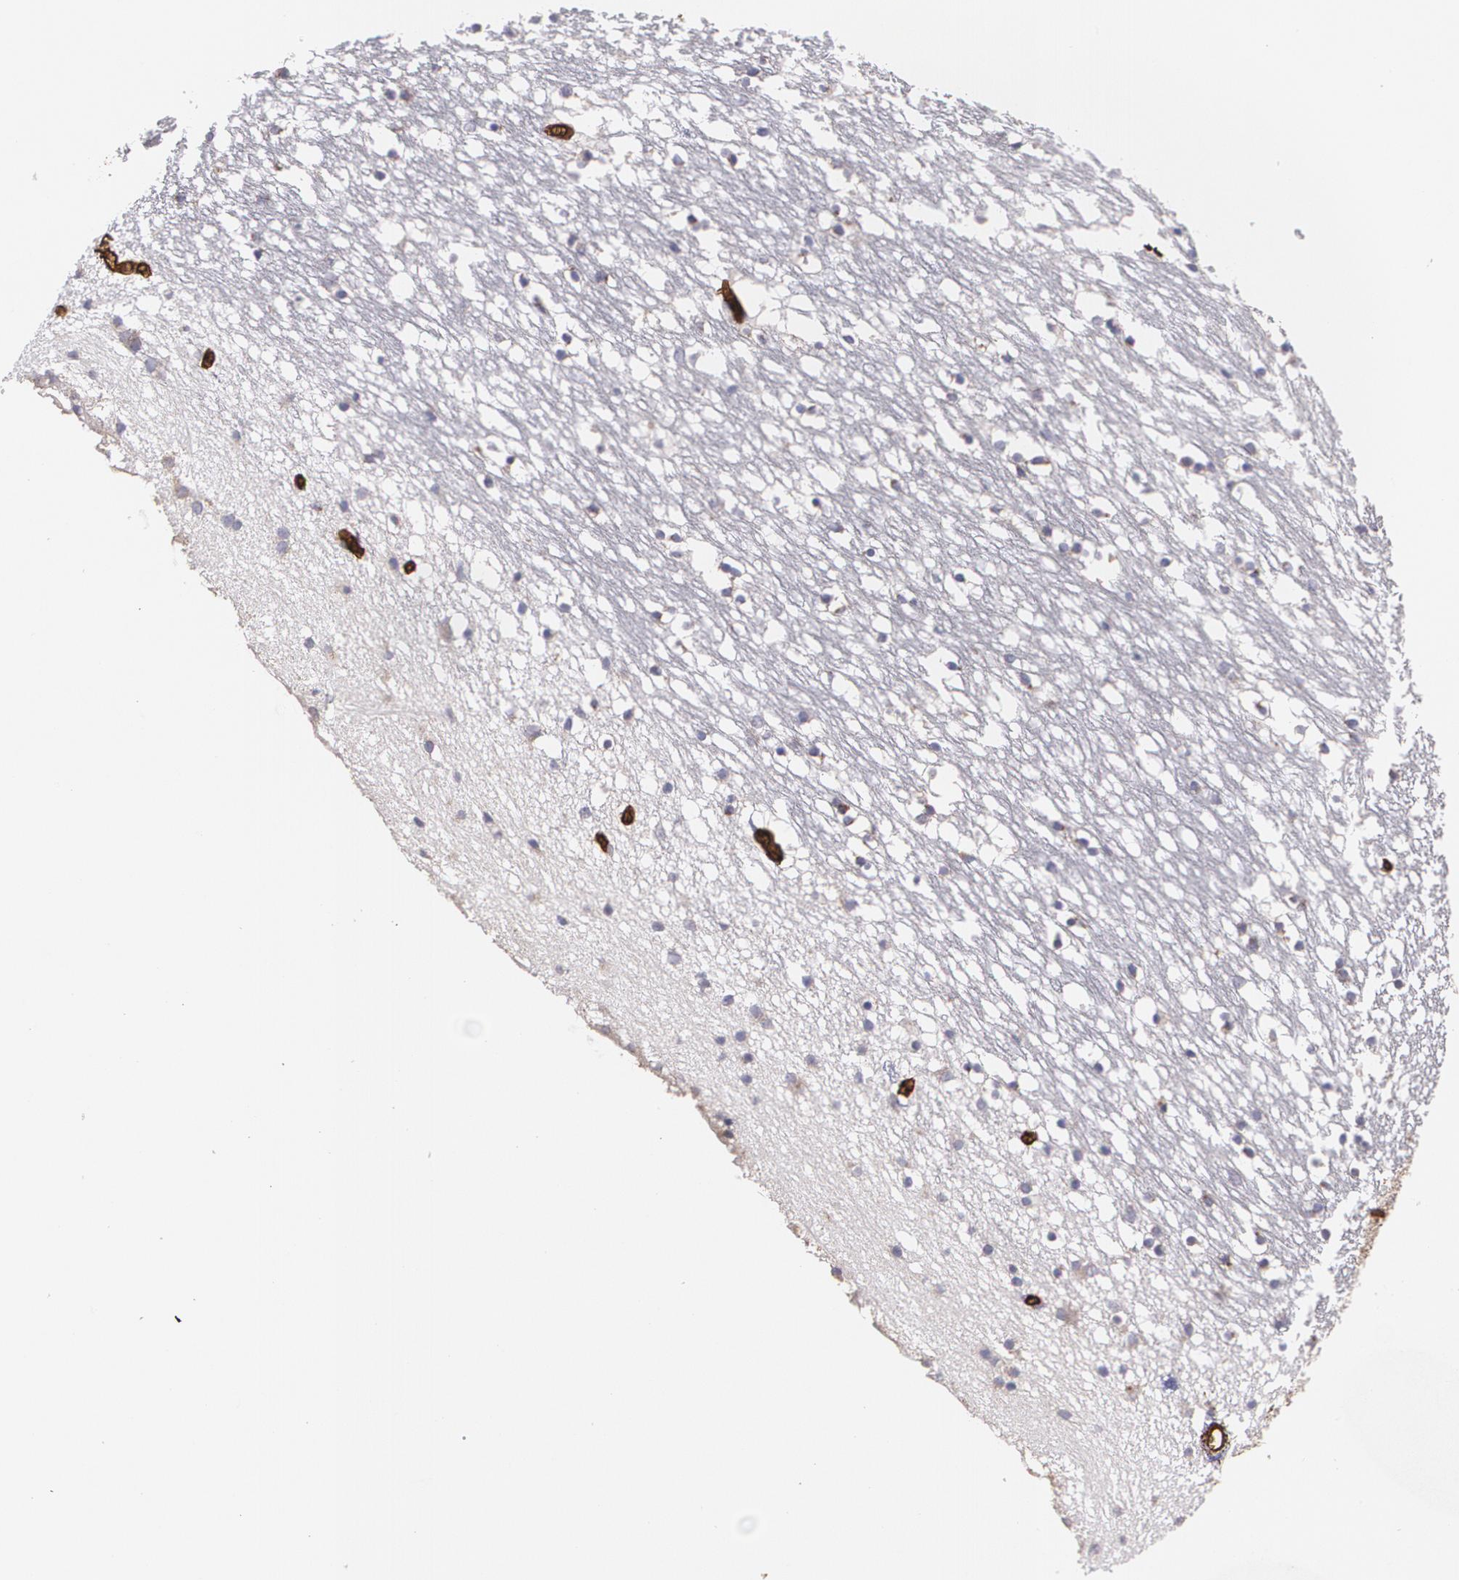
{"staining": {"intensity": "negative", "quantity": "none", "location": "none"}, "tissue": "caudate", "cell_type": "Glial cells", "image_type": "normal", "snomed": [{"axis": "morphology", "description": "Normal tissue, NOS"}, {"axis": "topography", "description": "Lateral ventricle wall"}], "caption": "An image of human caudate is negative for staining in glial cells. The staining is performed using DAB (3,3'-diaminobenzidine) brown chromogen with nuclei counter-stained in using hematoxylin.", "gene": "SLC2A1", "patient": {"sex": "male", "age": 45}}